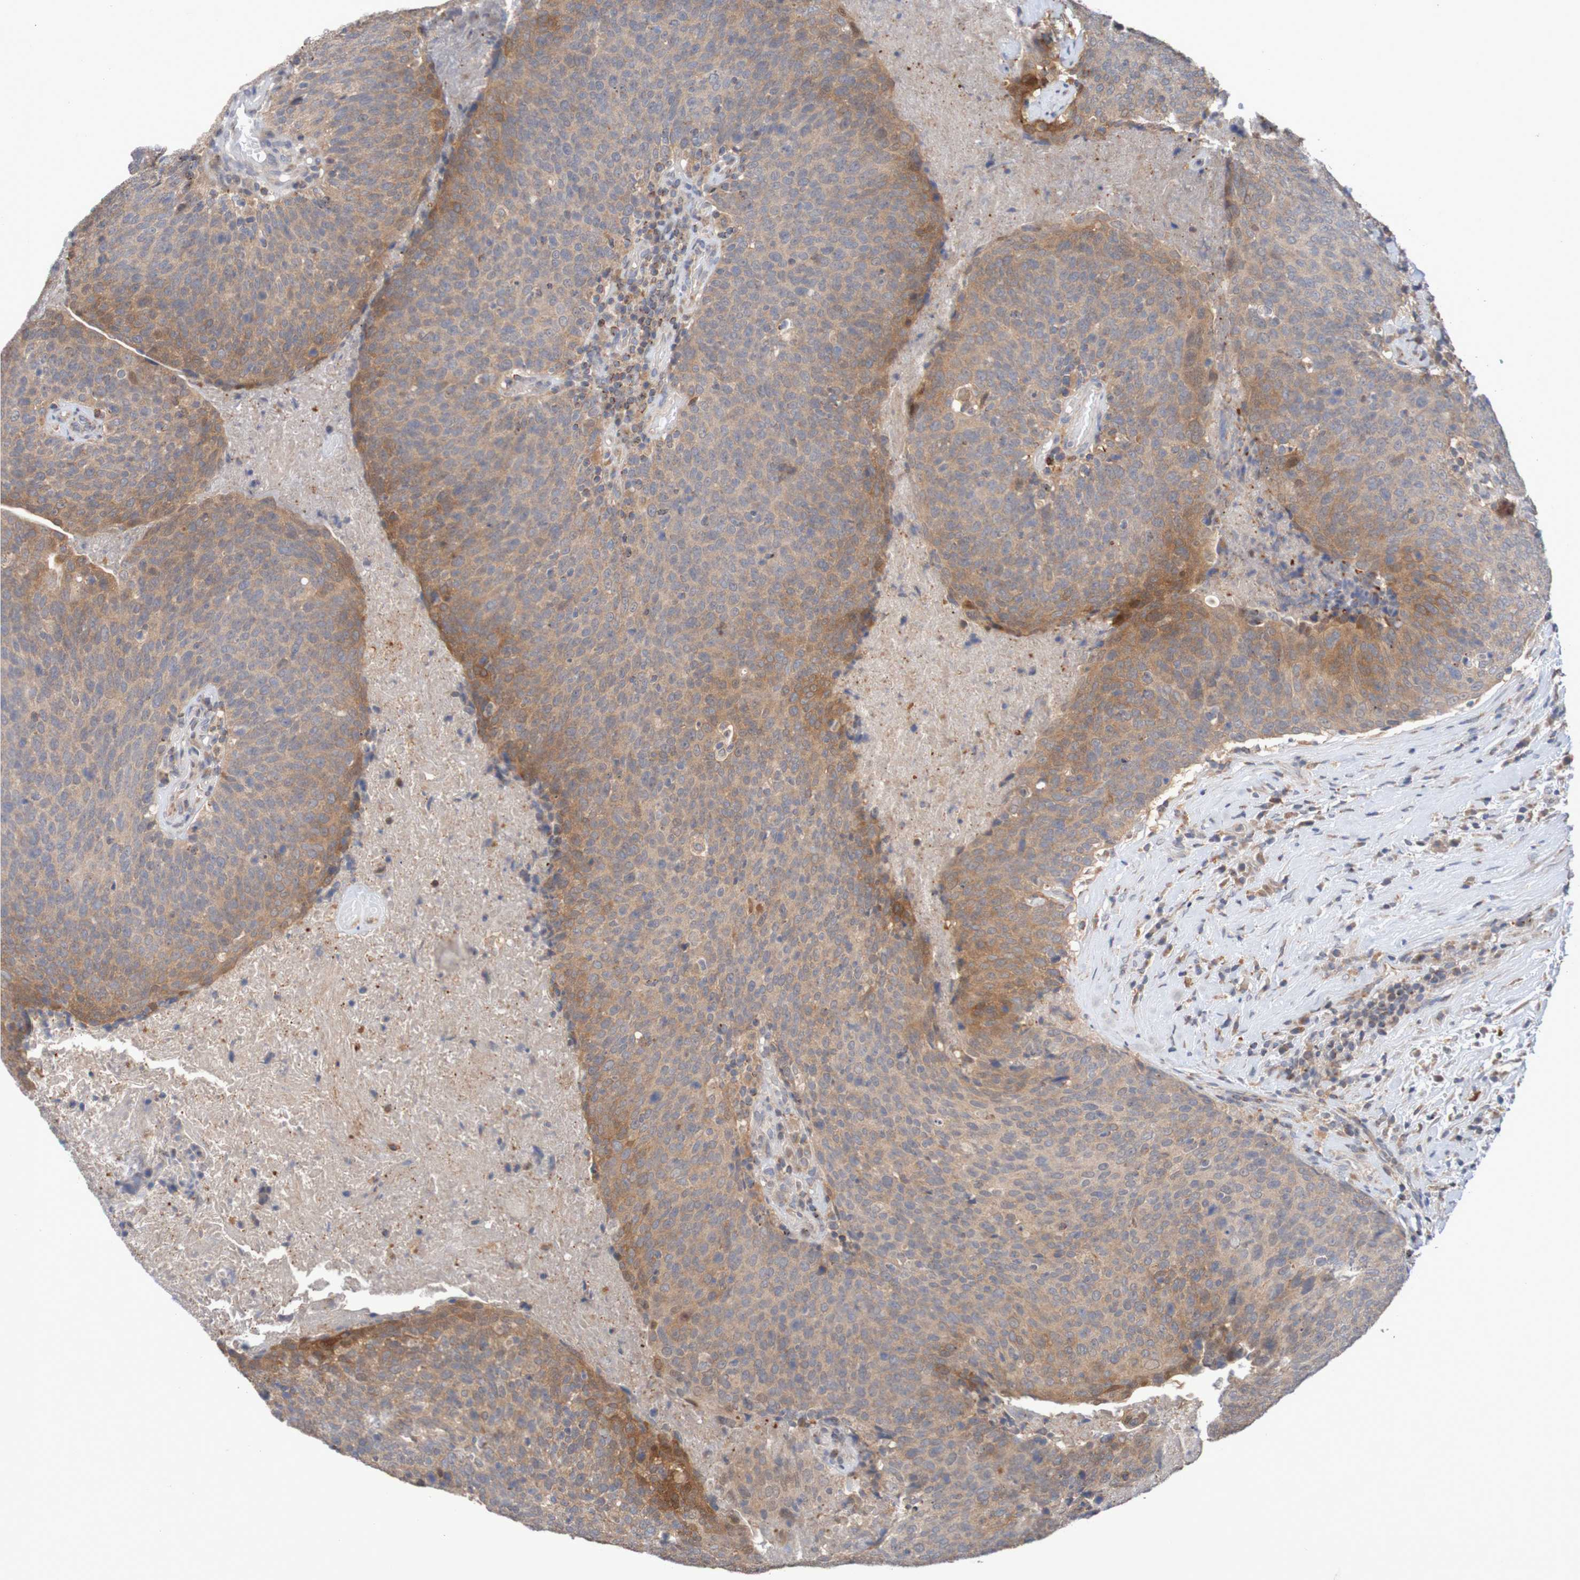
{"staining": {"intensity": "moderate", "quantity": ">75%", "location": "cytoplasmic/membranous"}, "tissue": "head and neck cancer", "cell_type": "Tumor cells", "image_type": "cancer", "snomed": [{"axis": "morphology", "description": "Squamous cell carcinoma, NOS"}, {"axis": "morphology", "description": "Squamous cell carcinoma, metastatic, NOS"}, {"axis": "topography", "description": "Lymph node"}, {"axis": "topography", "description": "Head-Neck"}], "caption": "A photomicrograph showing moderate cytoplasmic/membranous expression in approximately >75% of tumor cells in head and neck cancer, as visualized by brown immunohistochemical staining.", "gene": "C3orf18", "patient": {"sex": "male", "age": 62}}